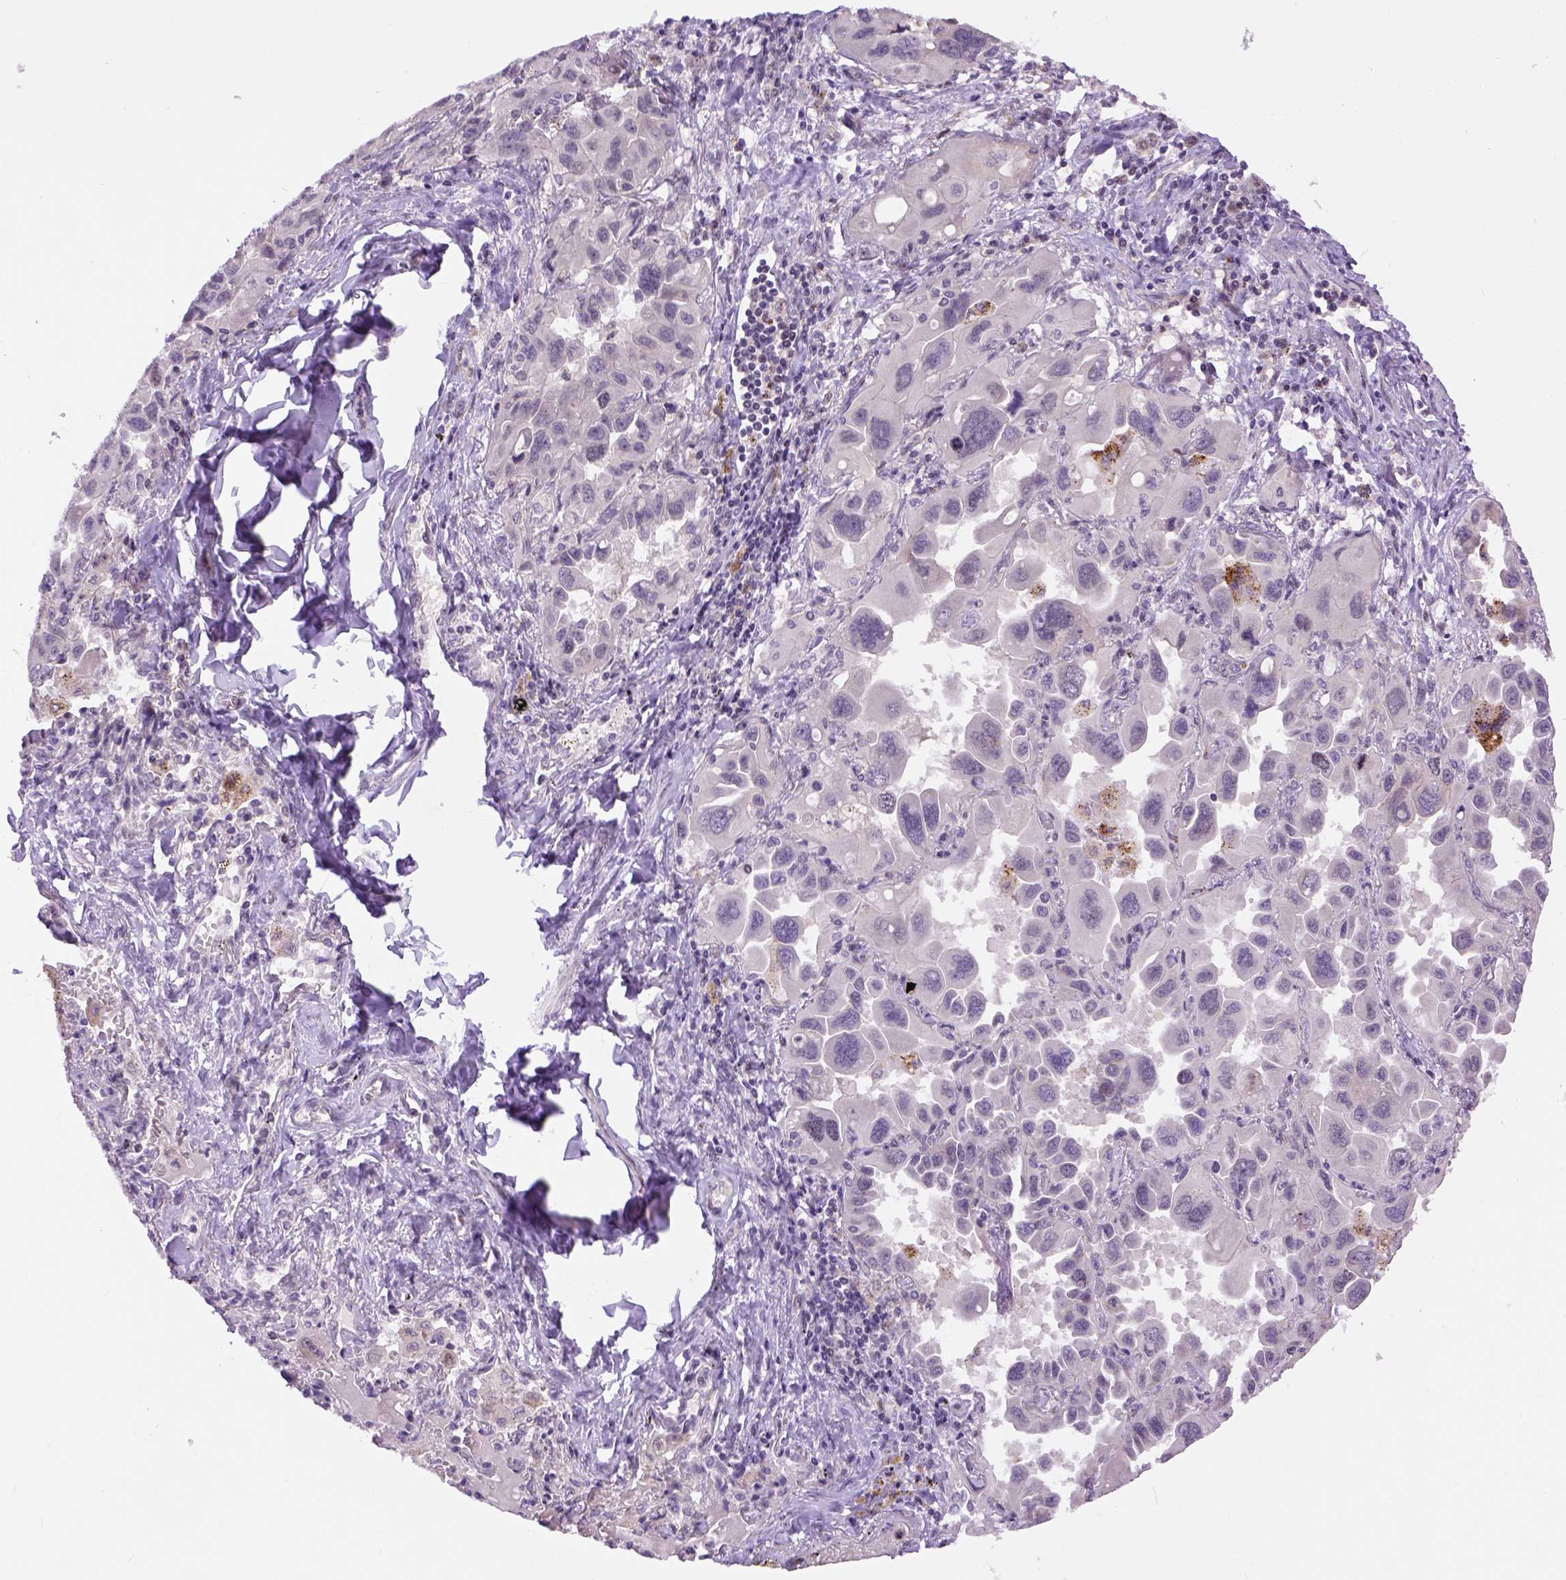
{"staining": {"intensity": "negative", "quantity": "none", "location": "none"}, "tissue": "lung cancer", "cell_type": "Tumor cells", "image_type": "cancer", "snomed": [{"axis": "morphology", "description": "Adenocarcinoma, NOS"}, {"axis": "topography", "description": "Lung"}], "caption": "DAB (3,3'-diaminobenzidine) immunohistochemical staining of human lung cancer displays no significant positivity in tumor cells. (Immunohistochemistry, brightfield microscopy, high magnification).", "gene": "KAZN", "patient": {"sex": "male", "age": 64}}